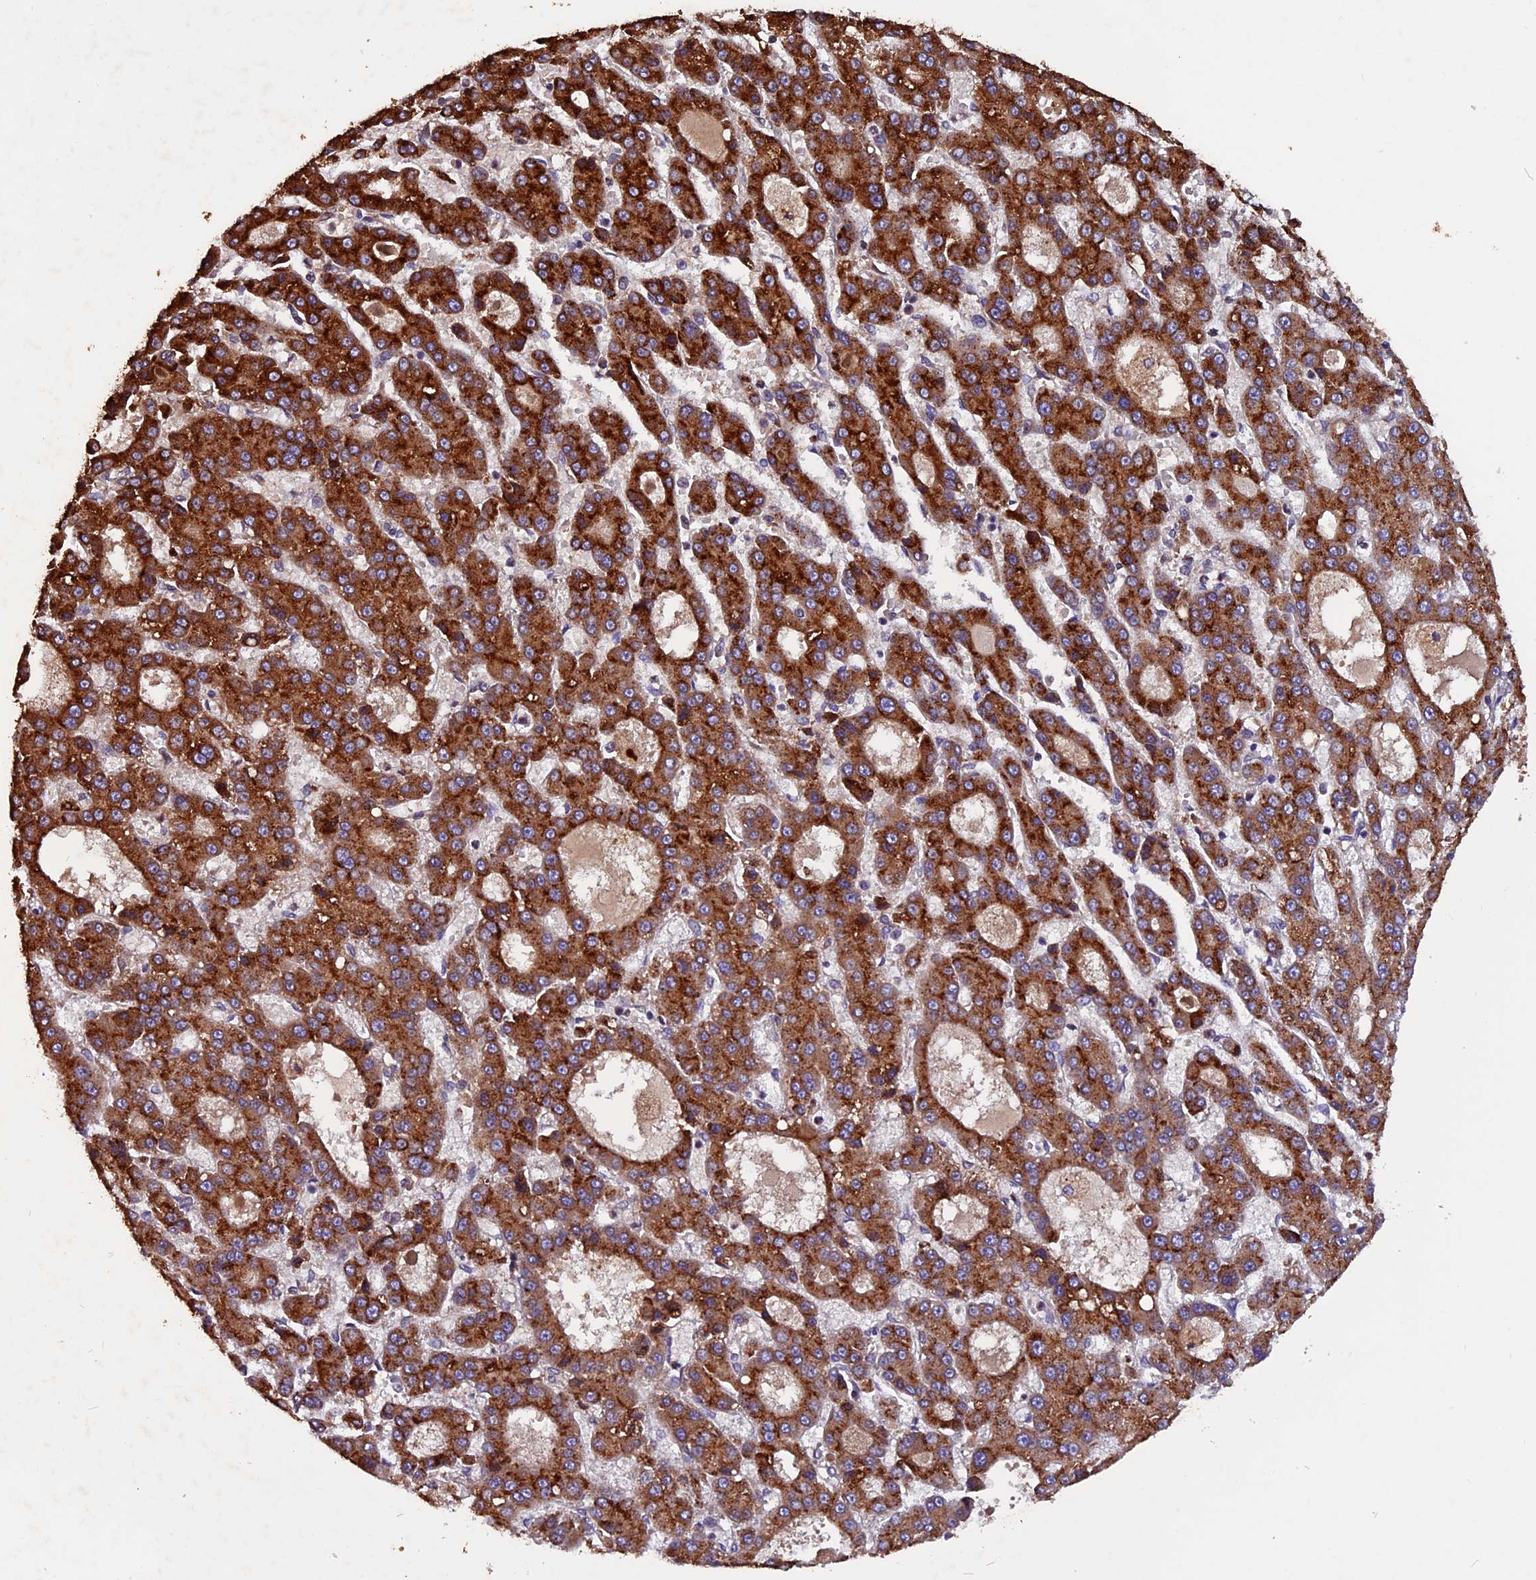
{"staining": {"intensity": "strong", "quantity": ">75%", "location": "cytoplasmic/membranous"}, "tissue": "liver cancer", "cell_type": "Tumor cells", "image_type": "cancer", "snomed": [{"axis": "morphology", "description": "Carcinoma, Hepatocellular, NOS"}, {"axis": "topography", "description": "Liver"}], "caption": "This image displays hepatocellular carcinoma (liver) stained with immunohistochemistry to label a protein in brown. The cytoplasmic/membranous of tumor cells show strong positivity for the protein. Nuclei are counter-stained blue.", "gene": "ZNF598", "patient": {"sex": "male", "age": 70}}